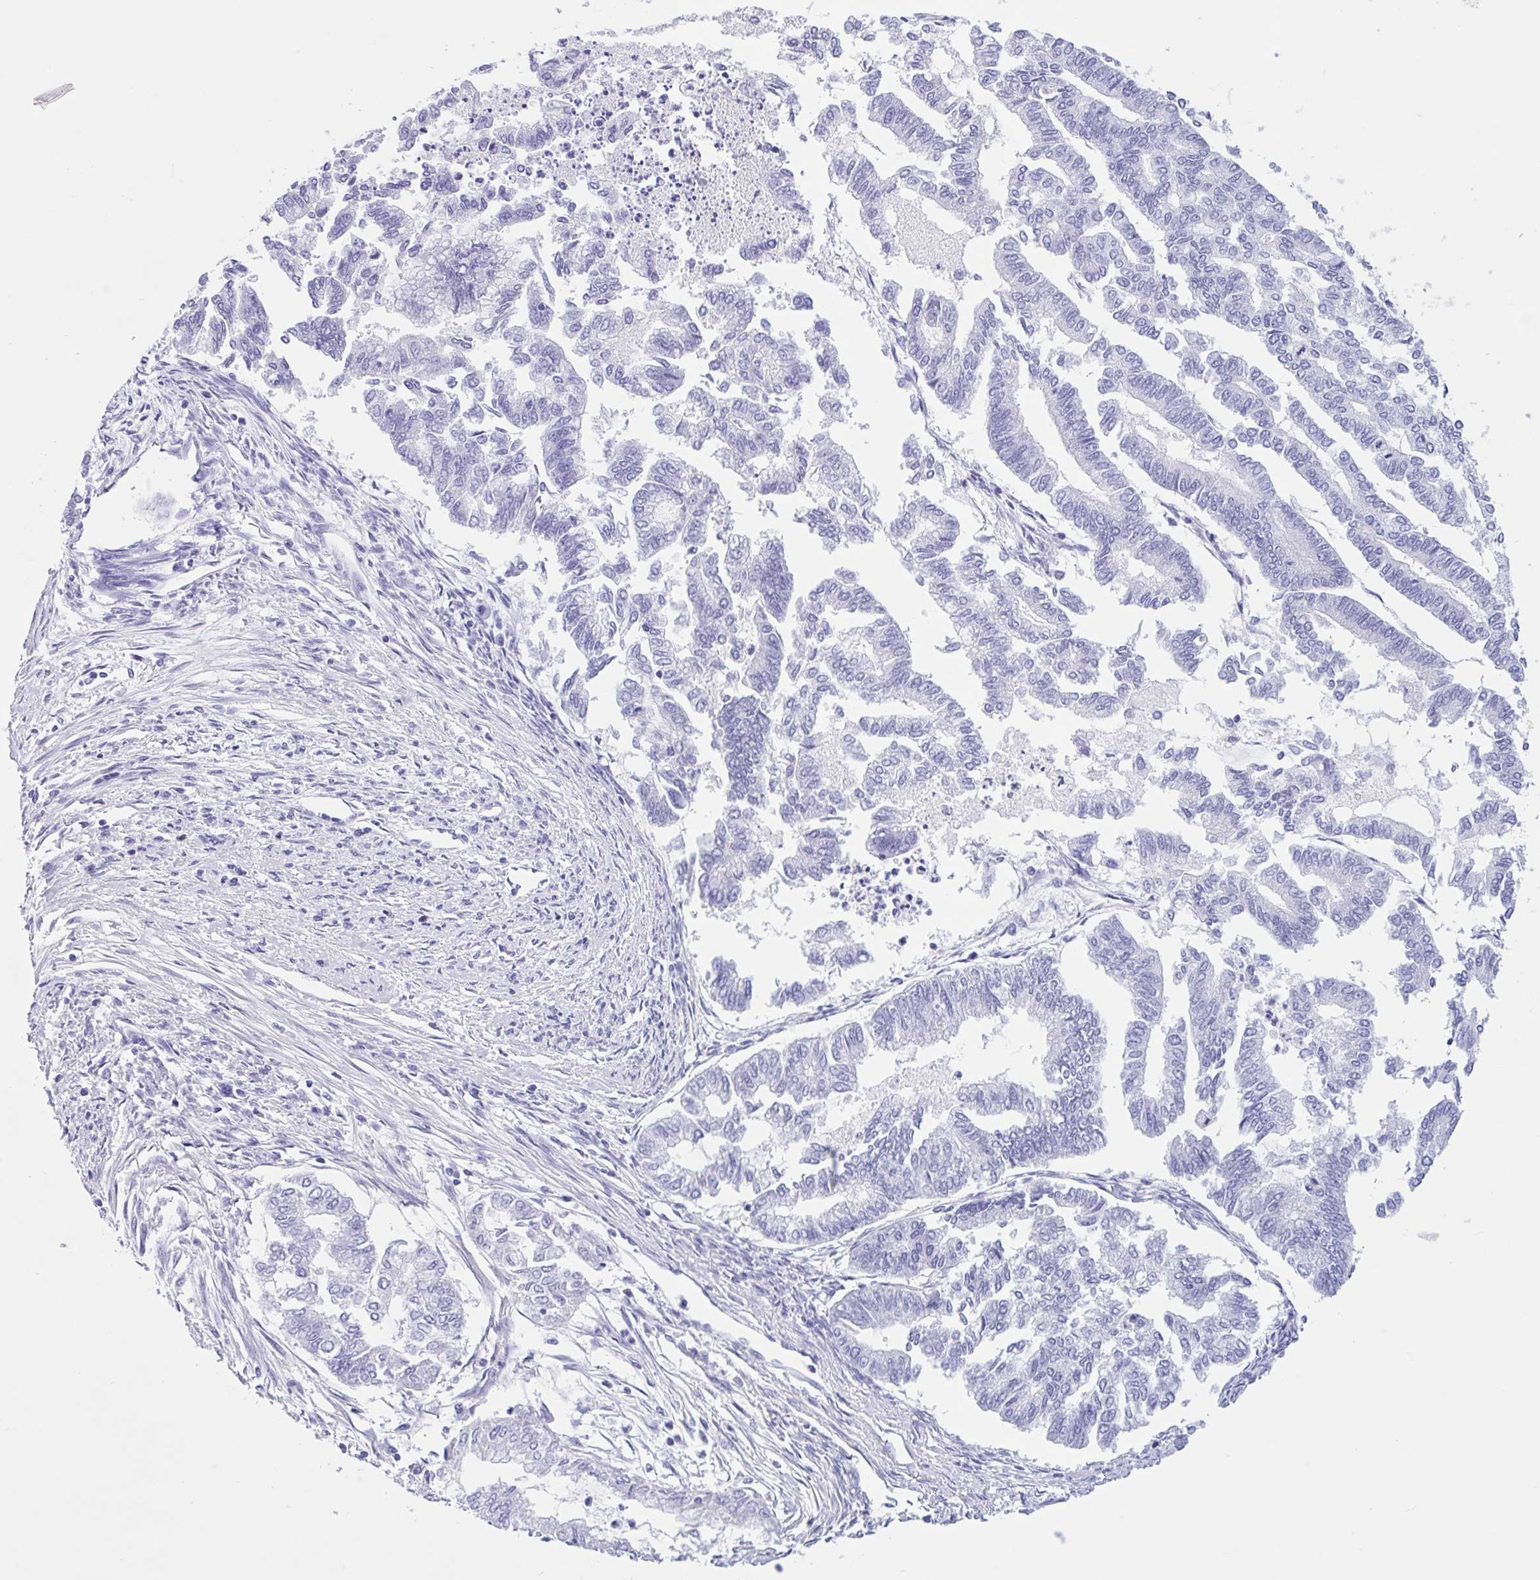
{"staining": {"intensity": "negative", "quantity": "none", "location": "none"}, "tissue": "endometrial cancer", "cell_type": "Tumor cells", "image_type": "cancer", "snomed": [{"axis": "morphology", "description": "Adenocarcinoma, NOS"}, {"axis": "topography", "description": "Endometrium"}], "caption": "High power microscopy histopathology image of an immunohistochemistry (IHC) photomicrograph of endometrial cancer (adenocarcinoma), revealing no significant staining in tumor cells.", "gene": "OR4N4", "patient": {"sex": "female", "age": 79}}